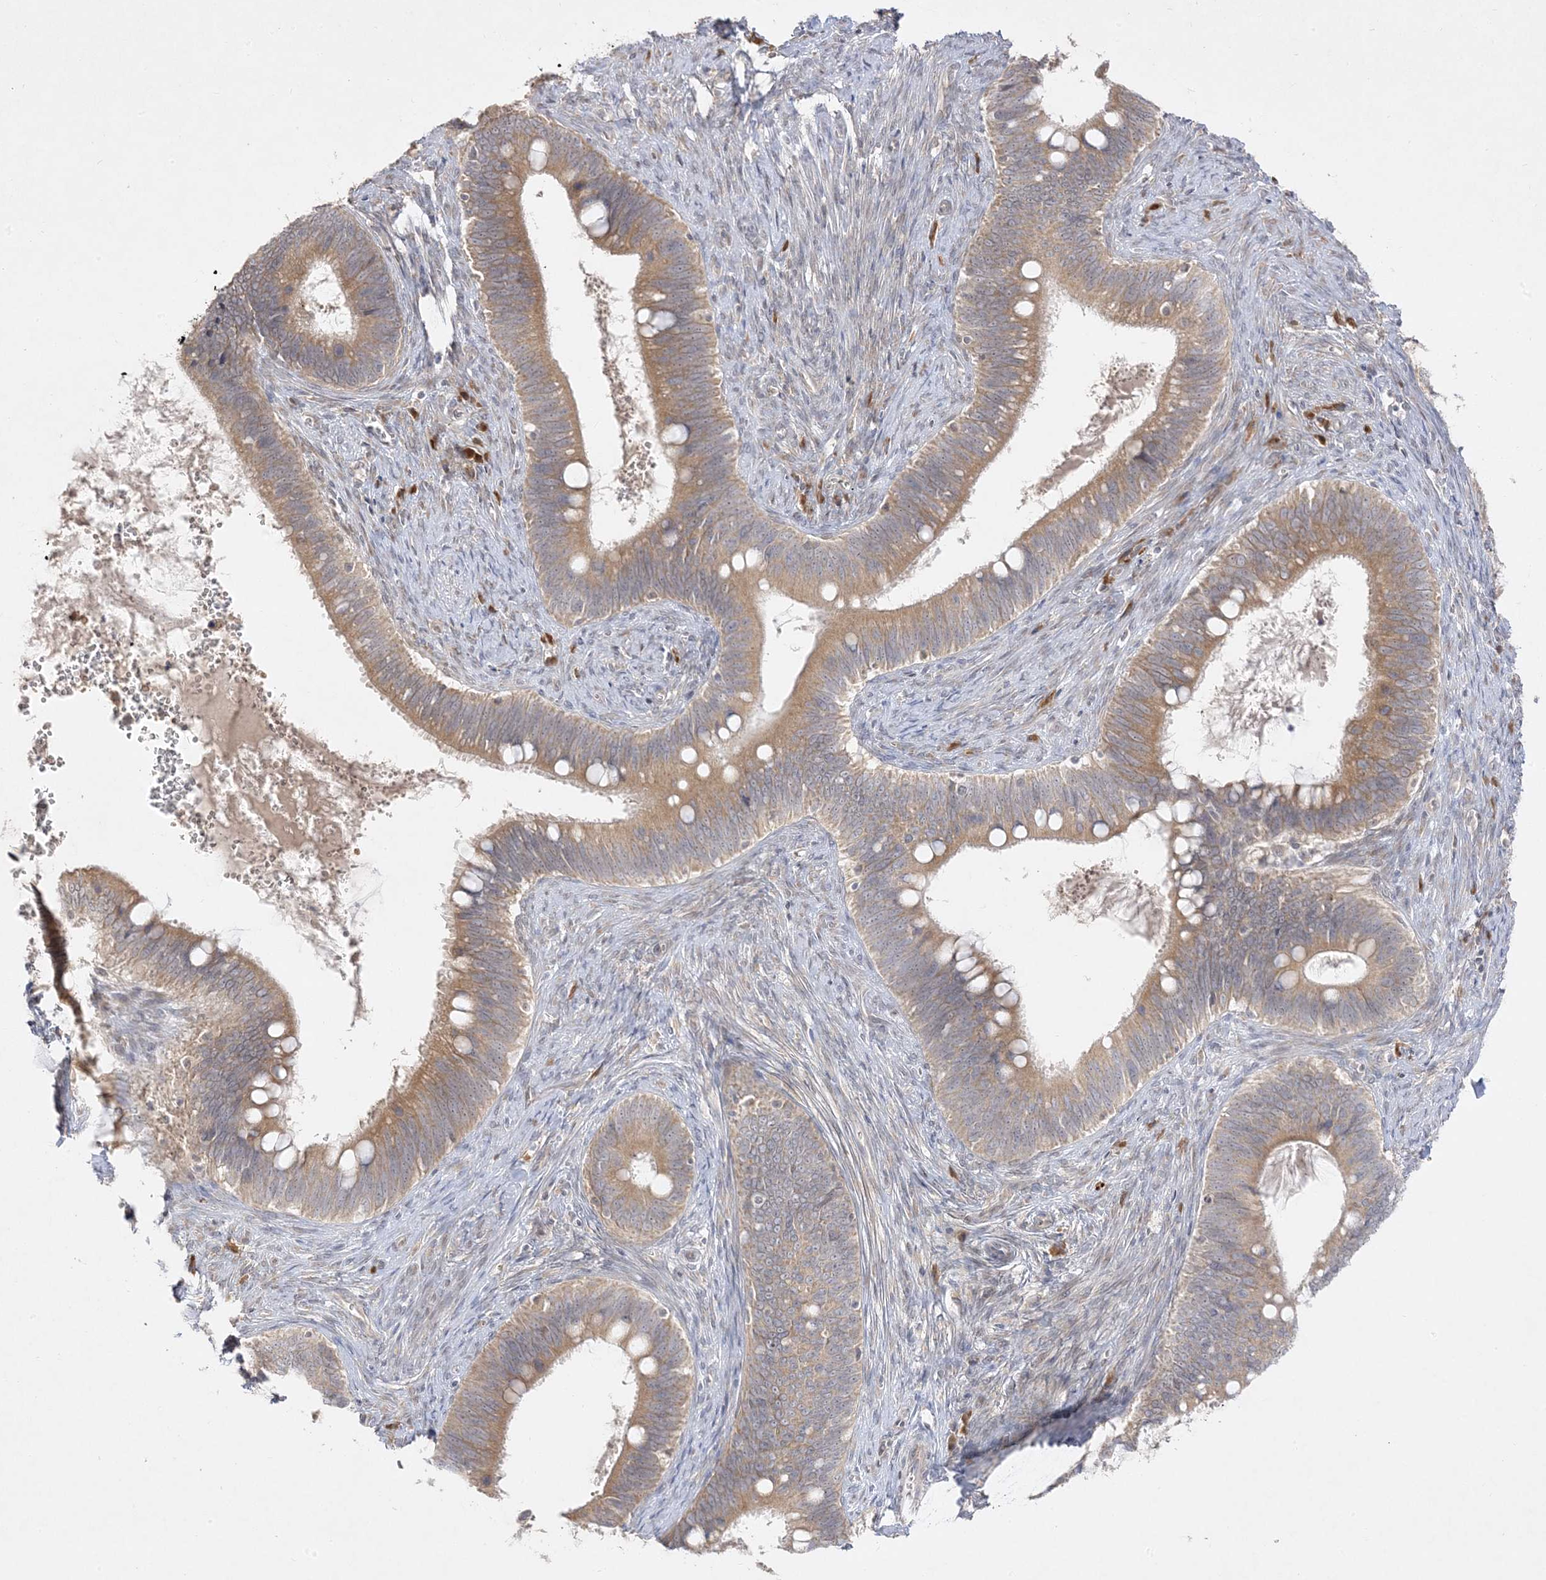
{"staining": {"intensity": "moderate", "quantity": ">75%", "location": "cytoplasmic/membranous"}, "tissue": "cervical cancer", "cell_type": "Tumor cells", "image_type": "cancer", "snomed": [{"axis": "morphology", "description": "Adenocarcinoma, NOS"}, {"axis": "topography", "description": "Cervix"}], "caption": "This photomicrograph demonstrates immunohistochemistry staining of cervical cancer (adenocarcinoma), with medium moderate cytoplasmic/membranous positivity in approximately >75% of tumor cells.", "gene": "C2CD2", "patient": {"sex": "female", "age": 42}}